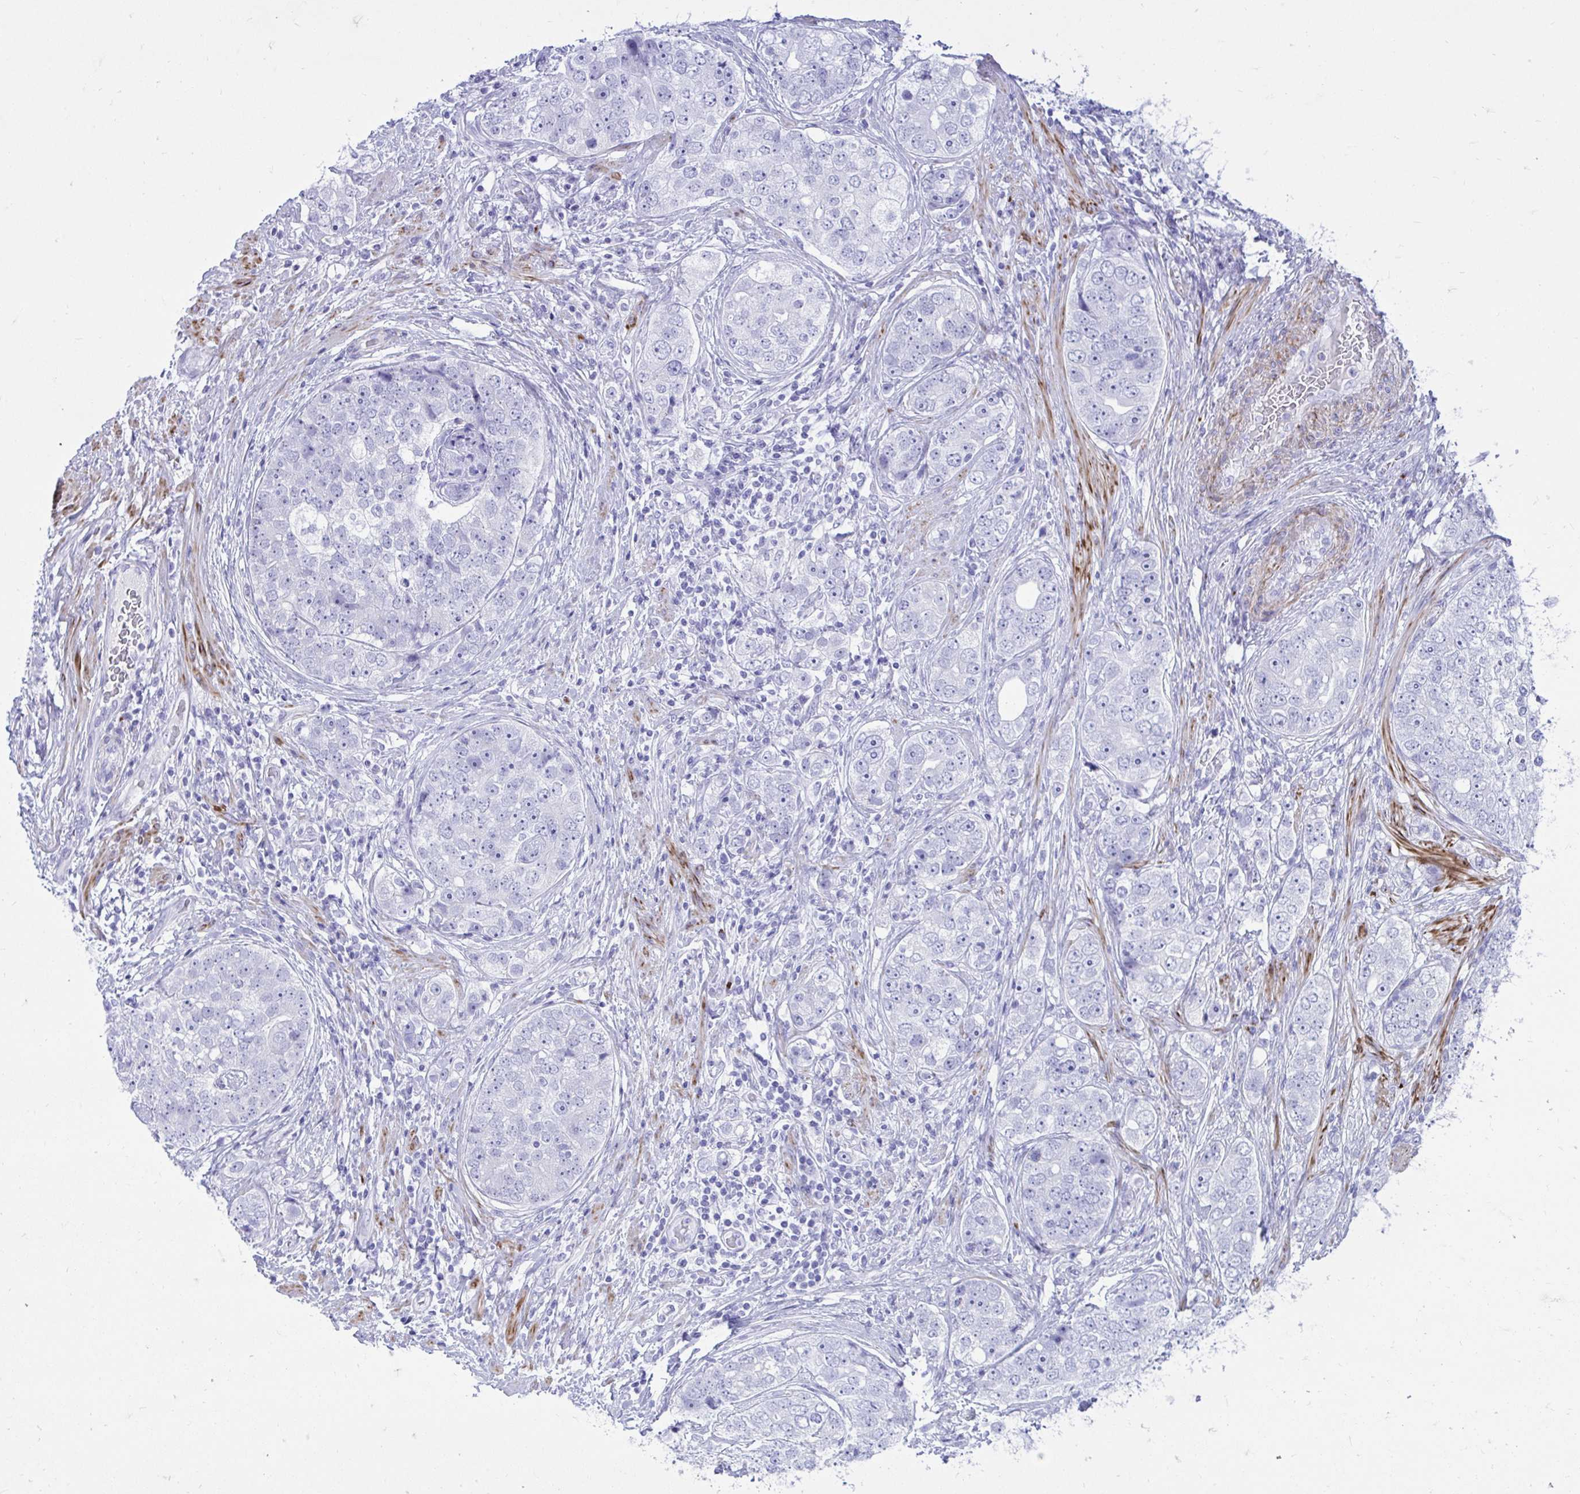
{"staining": {"intensity": "negative", "quantity": "none", "location": "none"}, "tissue": "prostate cancer", "cell_type": "Tumor cells", "image_type": "cancer", "snomed": [{"axis": "morphology", "description": "Adenocarcinoma, High grade"}, {"axis": "topography", "description": "Prostate"}], "caption": "Tumor cells are negative for protein expression in human prostate cancer (adenocarcinoma (high-grade)).", "gene": "ANKDD1B", "patient": {"sex": "male", "age": 60}}